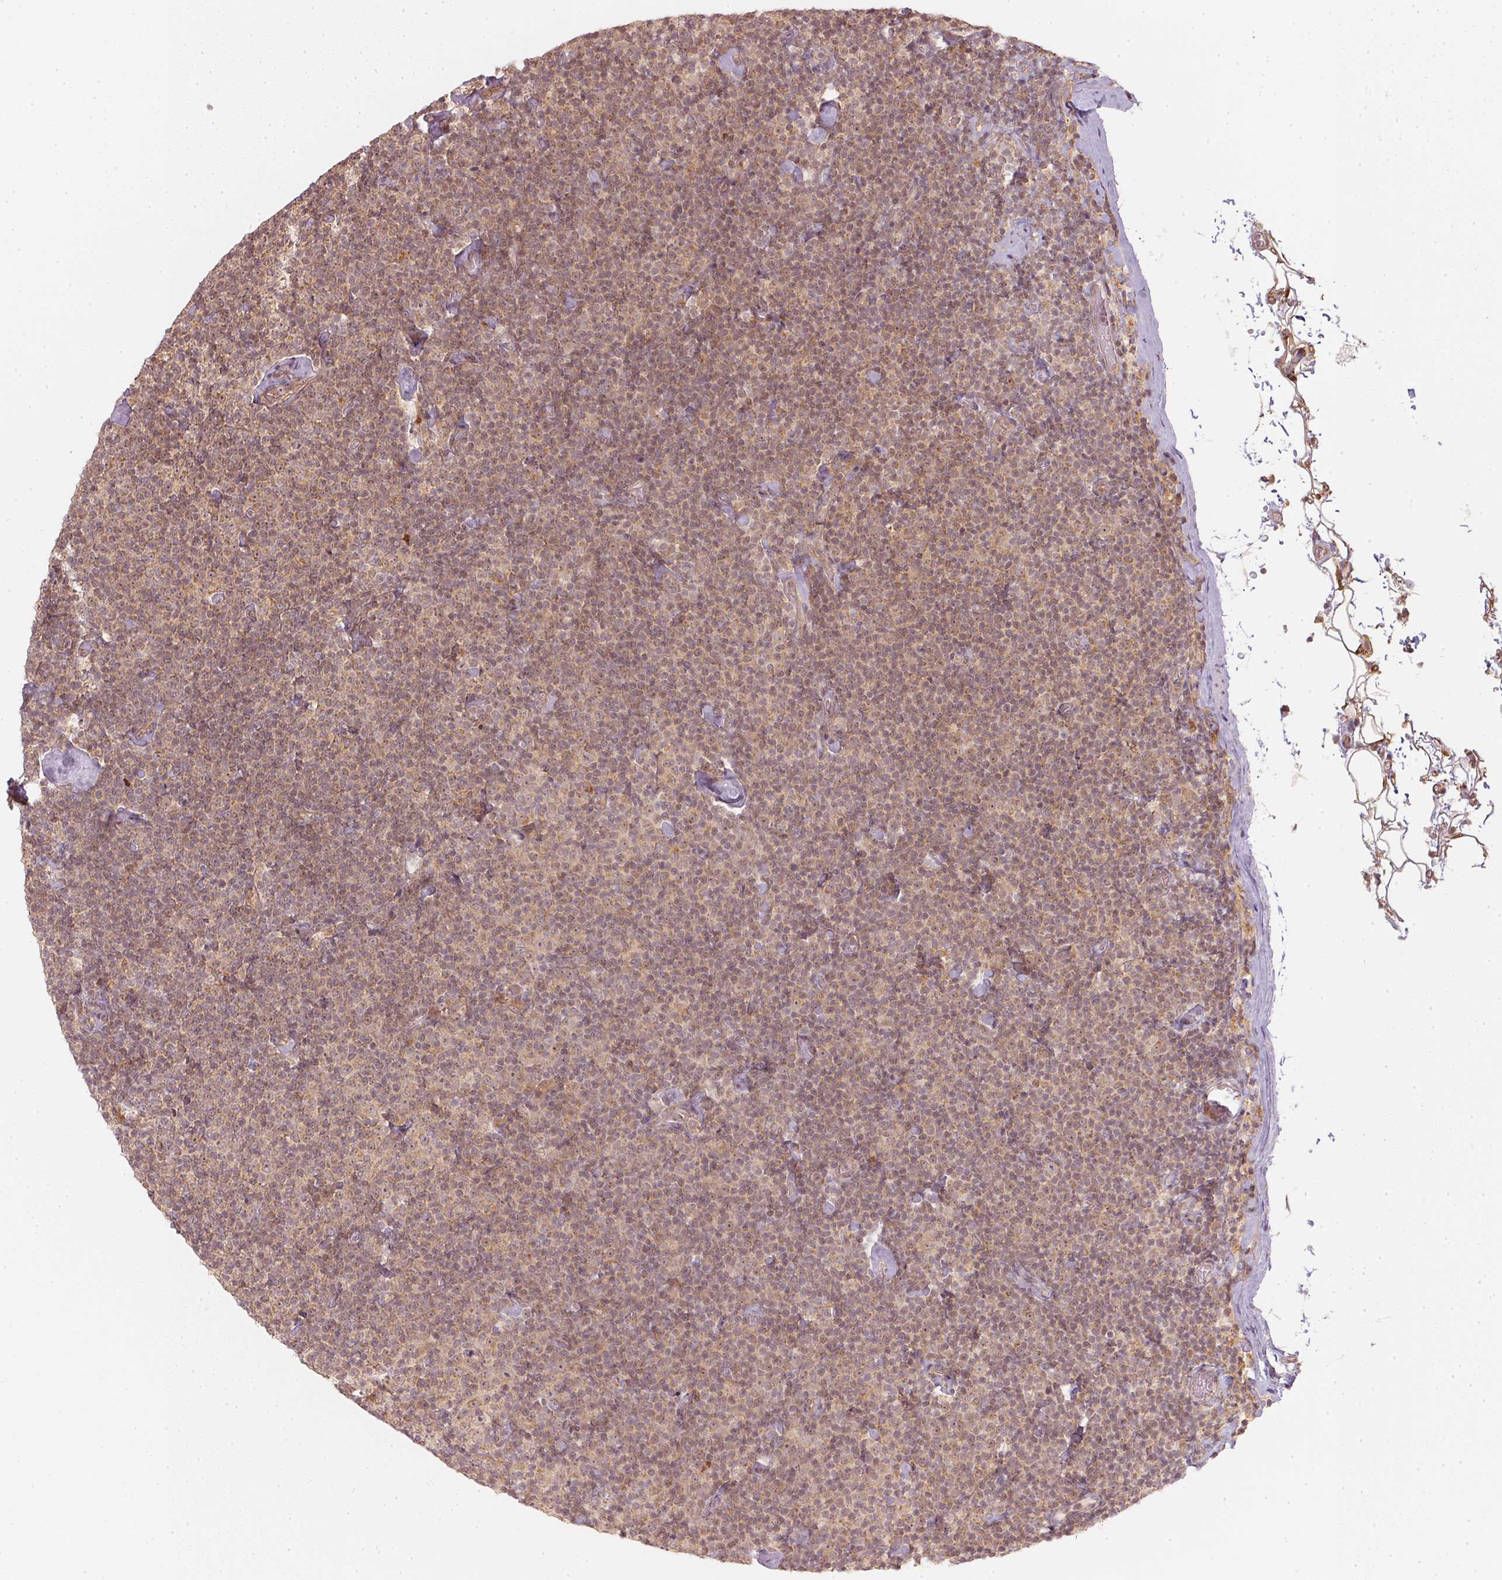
{"staining": {"intensity": "weak", "quantity": ">75%", "location": "cytoplasmic/membranous"}, "tissue": "lymphoma", "cell_type": "Tumor cells", "image_type": "cancer", "snomed": [{"axis": "morphology", "description": "Malignant lymphoma, non-Hodgkin's type, Low grade"}, {"axis": "topography", "description": "Lymph node"}], "caption": "Weak cytoplasmic/membranous staining for a protein is seen in about >75% of tumor cells of lymphoma using immunohistochemistry (IHC).", "gene": "WDR54", "patient": {"sex": "male", "age": 81}}